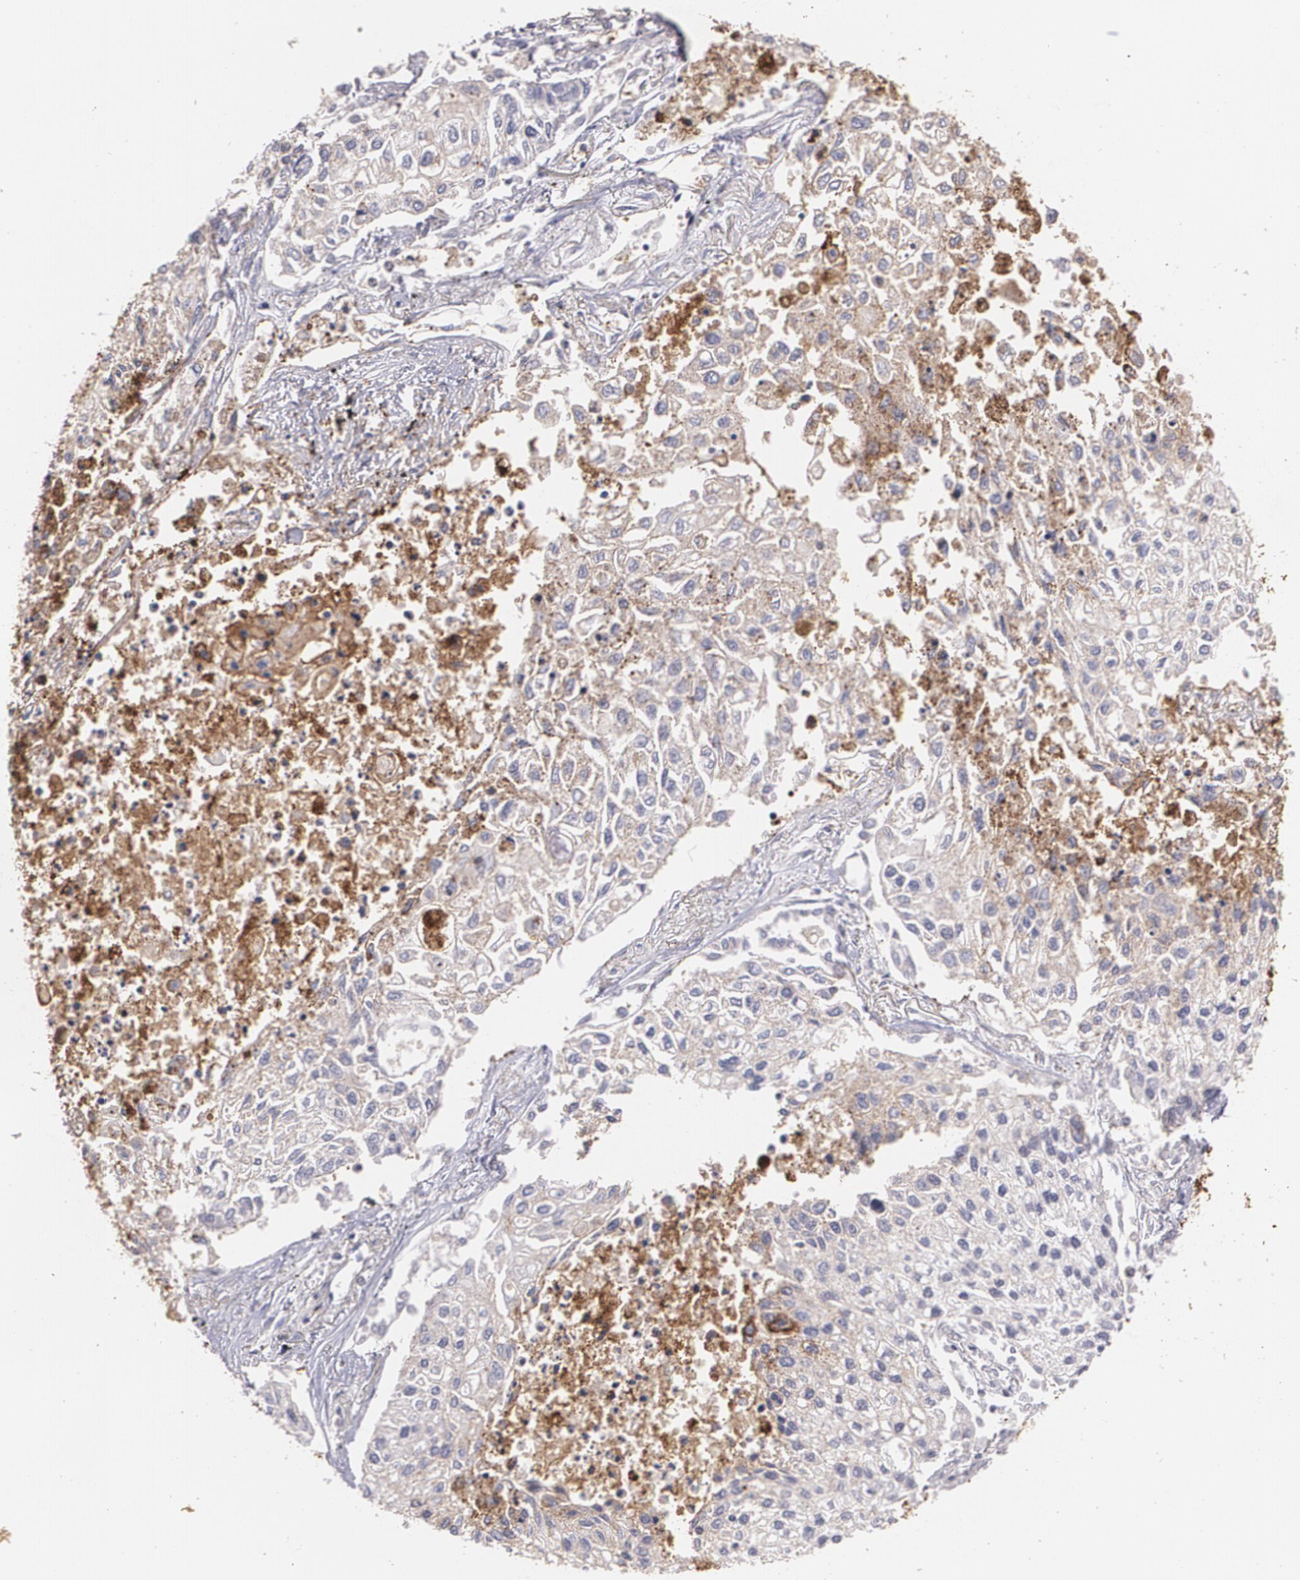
{"staining": {"intensity": "moderate", "quantity": "25%-75%", "location": "cytoplasmic/membranous"}, "tissue": "lung cancer", "cell_type": "Tumor cells", "image_type": "cancer", "snomed": [{"axis": "morphology", "description": "Squamous cell carcinoma, NOS"}, {"axis": "topography", "description": "Lung"}], "caption": "Lung cancer stained with a brown dye reveals moderate cytoplasmic/membranous positive staining in about 25%-75% of tumor cells.", "gene": "SLC2A1", "patient": {"sex": "male", "age": 75}}